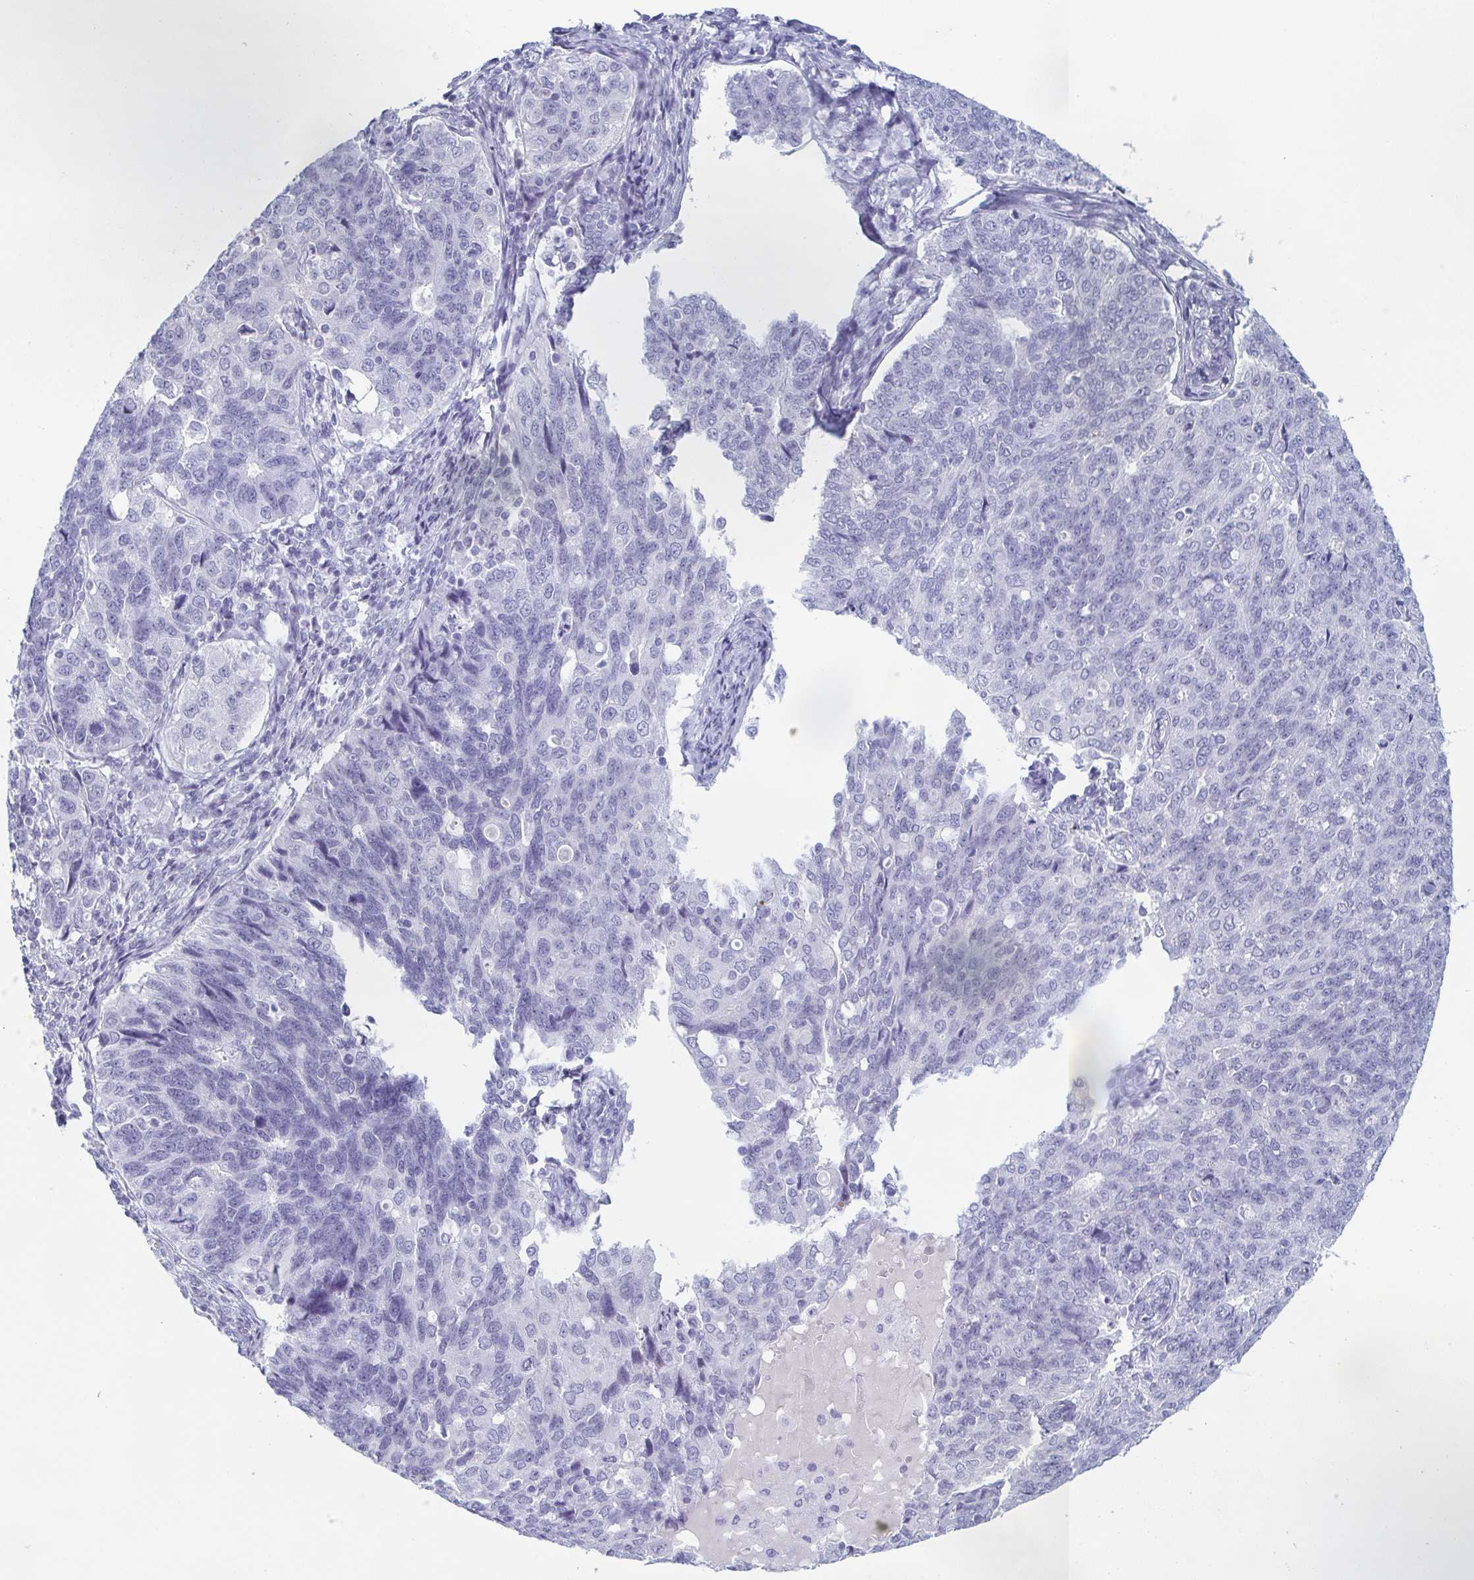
{"staining": {"intensity": "negative", "quantity": "none", "location": "none"}, "tissue": "endometrial cancer", "cell_type": "Tumor cells", "image_type": "cancer", "snomed": [{"axis": "morphology", "description": "Adenocarcinoma, NOS"}, {"axis": "topography", "description": "Endometrium"}], "caption": "Human endometrial cancer stained for a protein using IHC displays no positivity in tumor cells.", "gene": "REG4", "patient": {"sex": "female", "age": 43}}